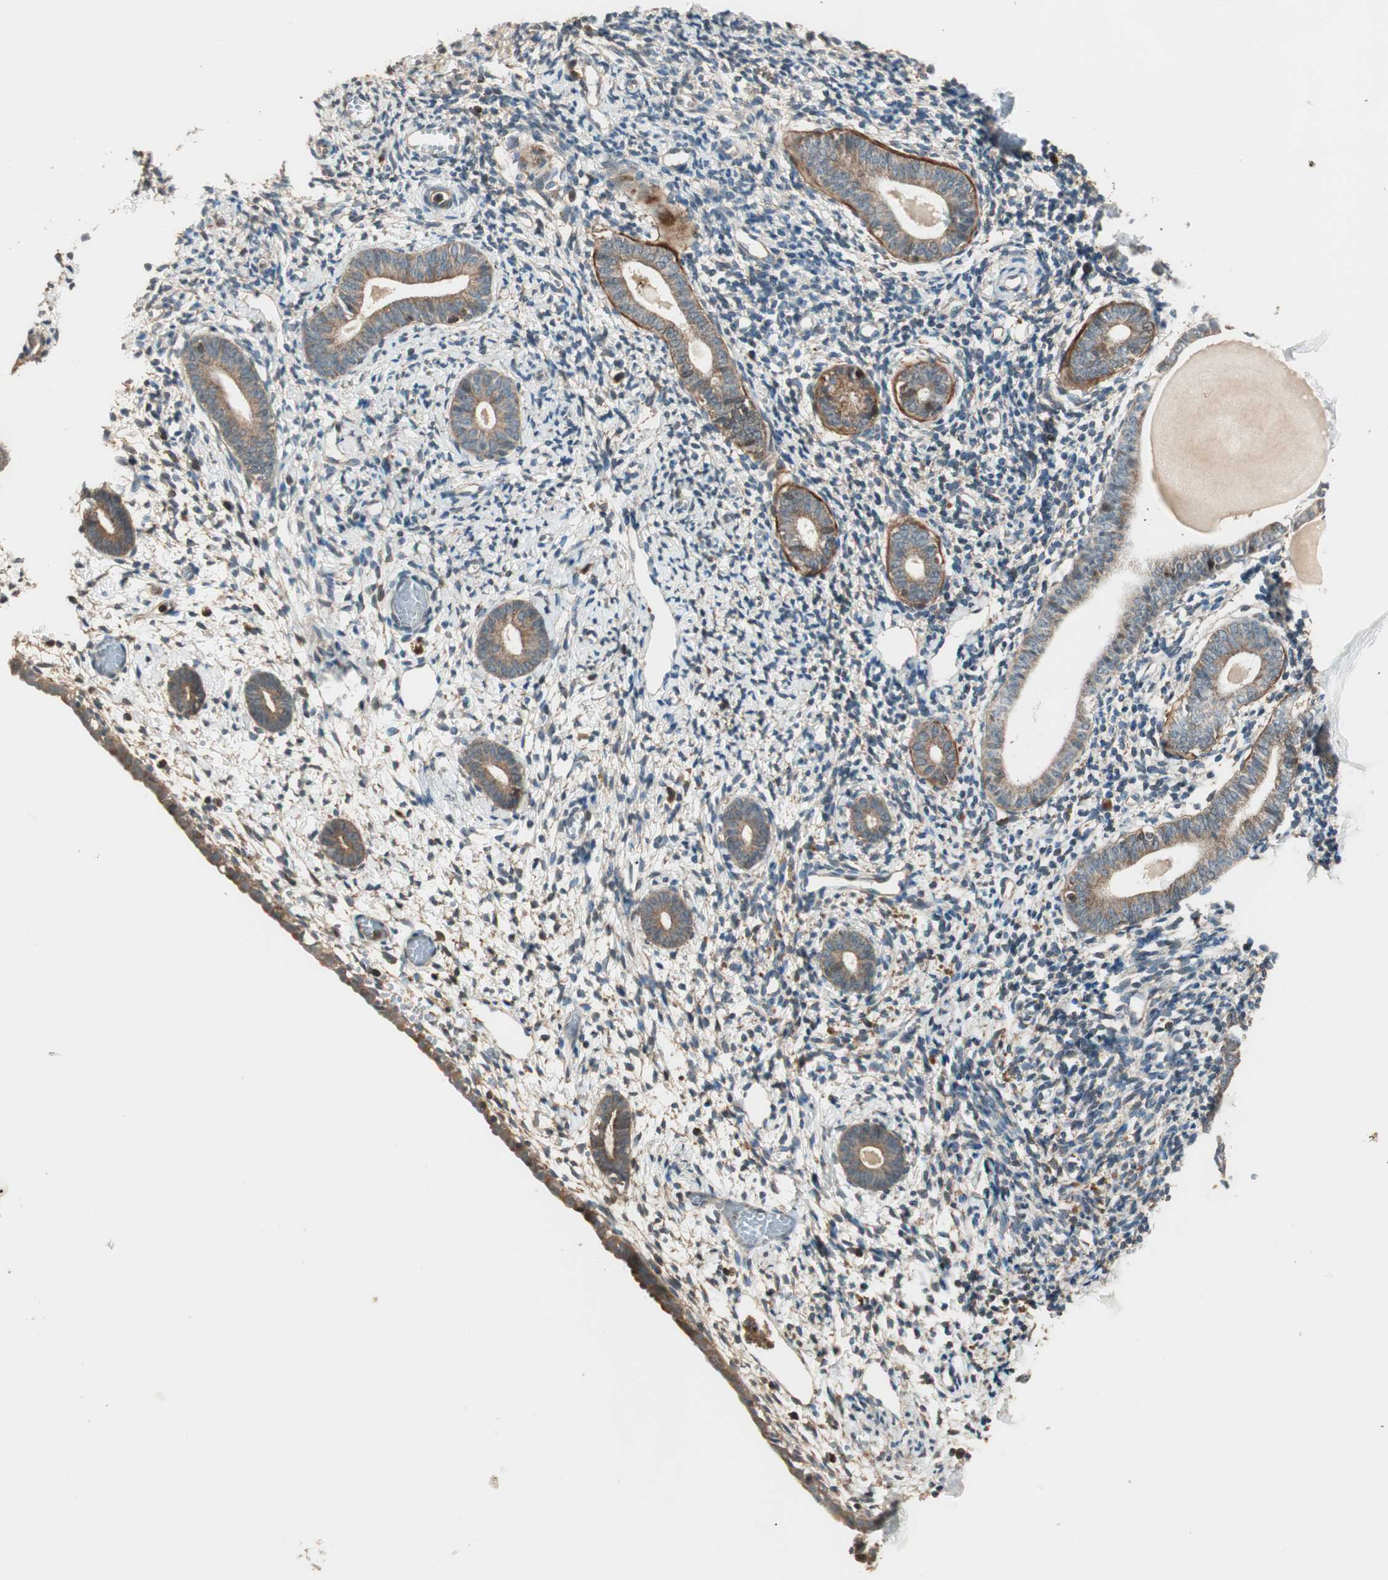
{"staining": {"intensity": "moderate", "quantity": "25%-75%", "location": "cytoplasmic/membranous"}, "tissue": "endometrium", "cell_type": "Cells in endometrial stroma", "image_type": "normal", "snomed": [{"axis": "morphology", "description": "Normal tissue, NOS"}, {"axis": "topography", "description": "Endometrium"}], "caption": "Moderate cytoplasmic/membranous expression for a protein is present in about 25%-75% of cells in endometrial stroma of unremarkable endometrium using IHC.", "gene": "CNOT4", "patient": {"sex": "female", "age": 71}}